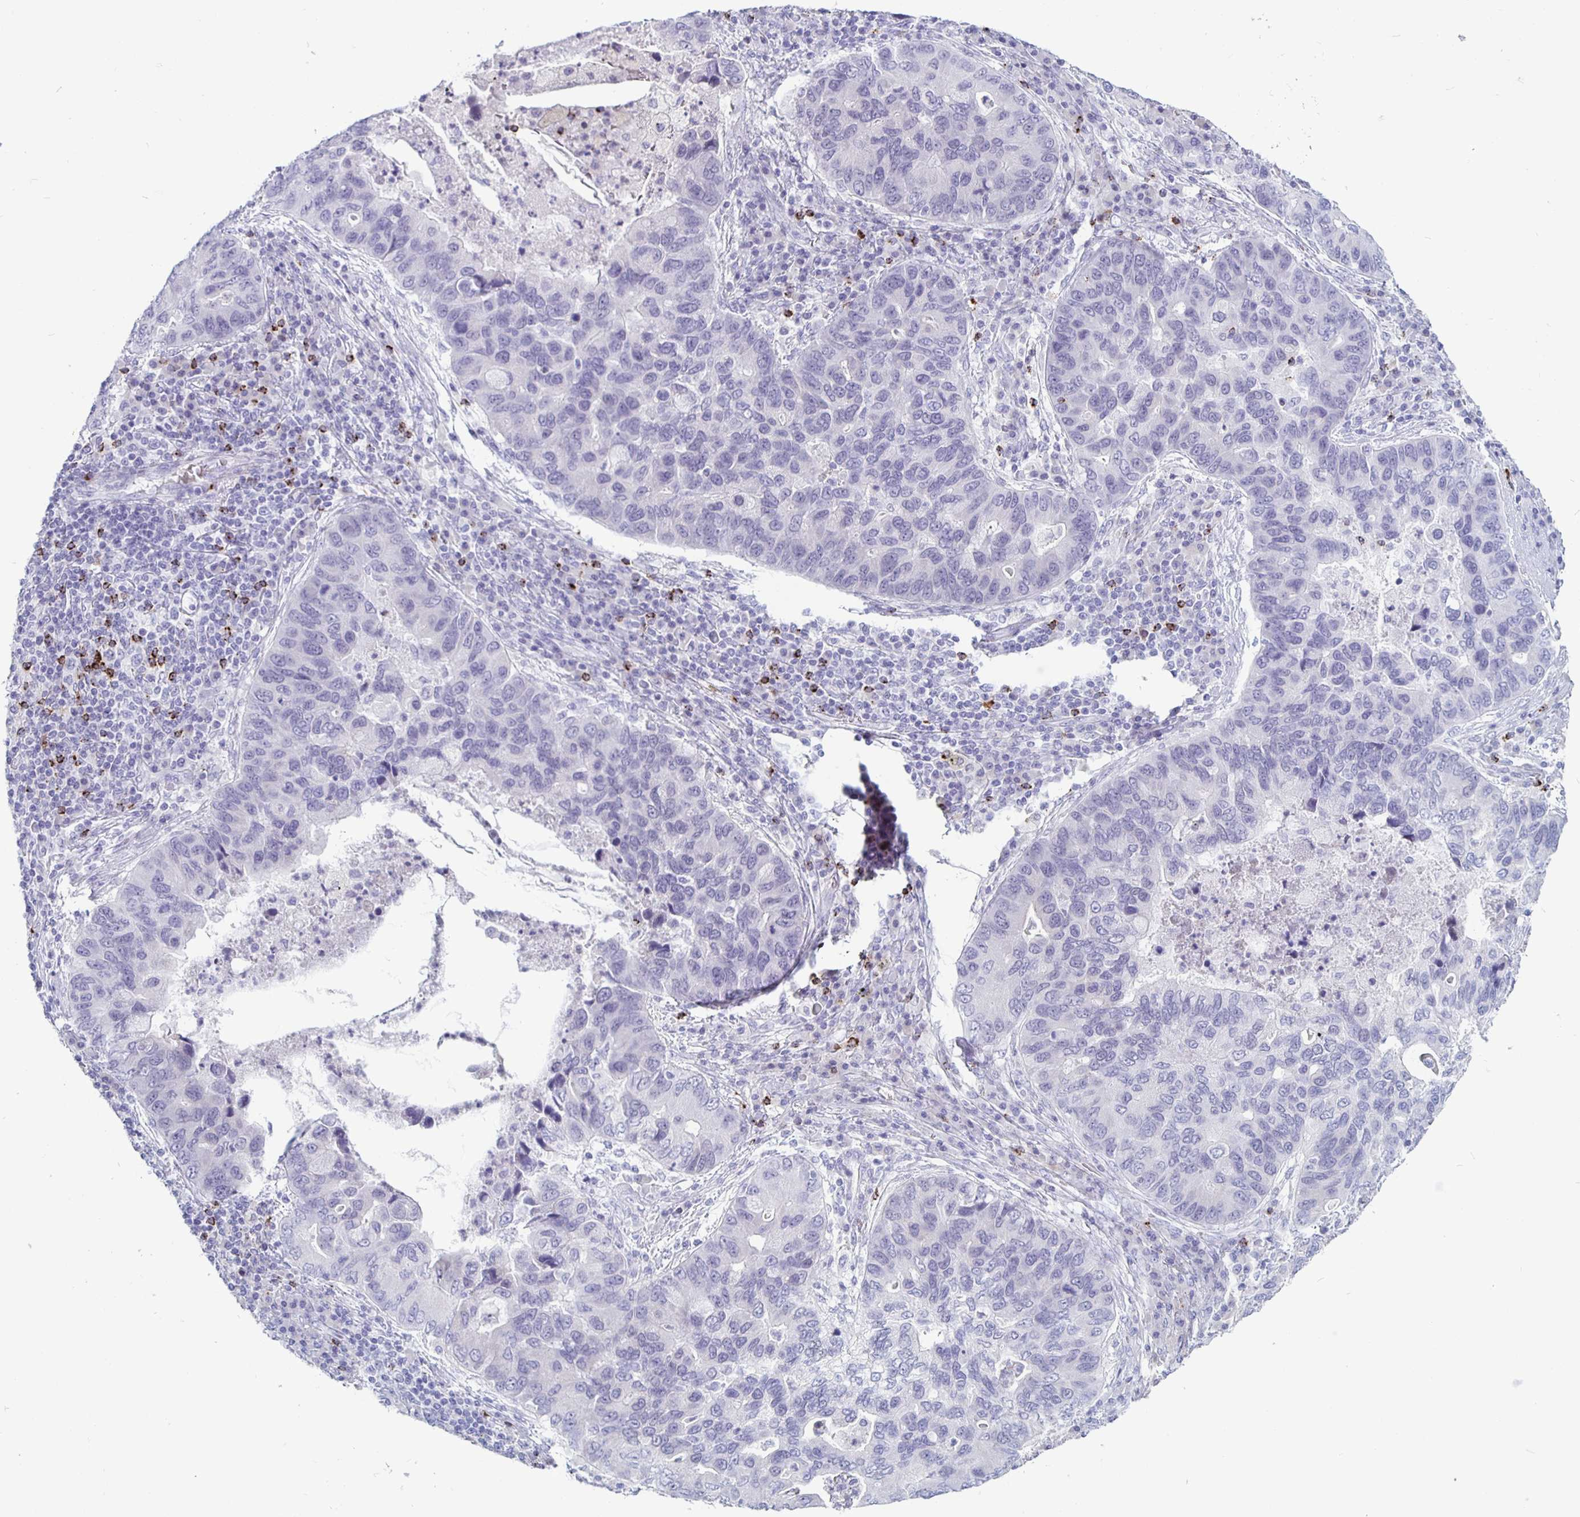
{"staining": {"intensity": "negative", "quantity": "none", "location": "none"}, "tissue": "lung cancer", "cell_type": "Tumor cells", "image_type": "cancer", "snomed": [{"axis": "morphology", "description": "Adenocarcinoma, NOS"}, {"axis": "morphology", "description": "Adenocarcinoma, metastatic, NOS"}, {"axis": "topography", "description": "Lymph node"}, {"axis": "topography", "description": "Lung"}], "caption": "High power microscopy histopathology image of an immunohistochemistry micrograph of lung cancer, revealing no significant positivity in tumor cells. (Immunohistochemistry, brightfield microscopy, high magnification).", "gene": "GZMK", "patient": {"sex": "female", "age": 54}}